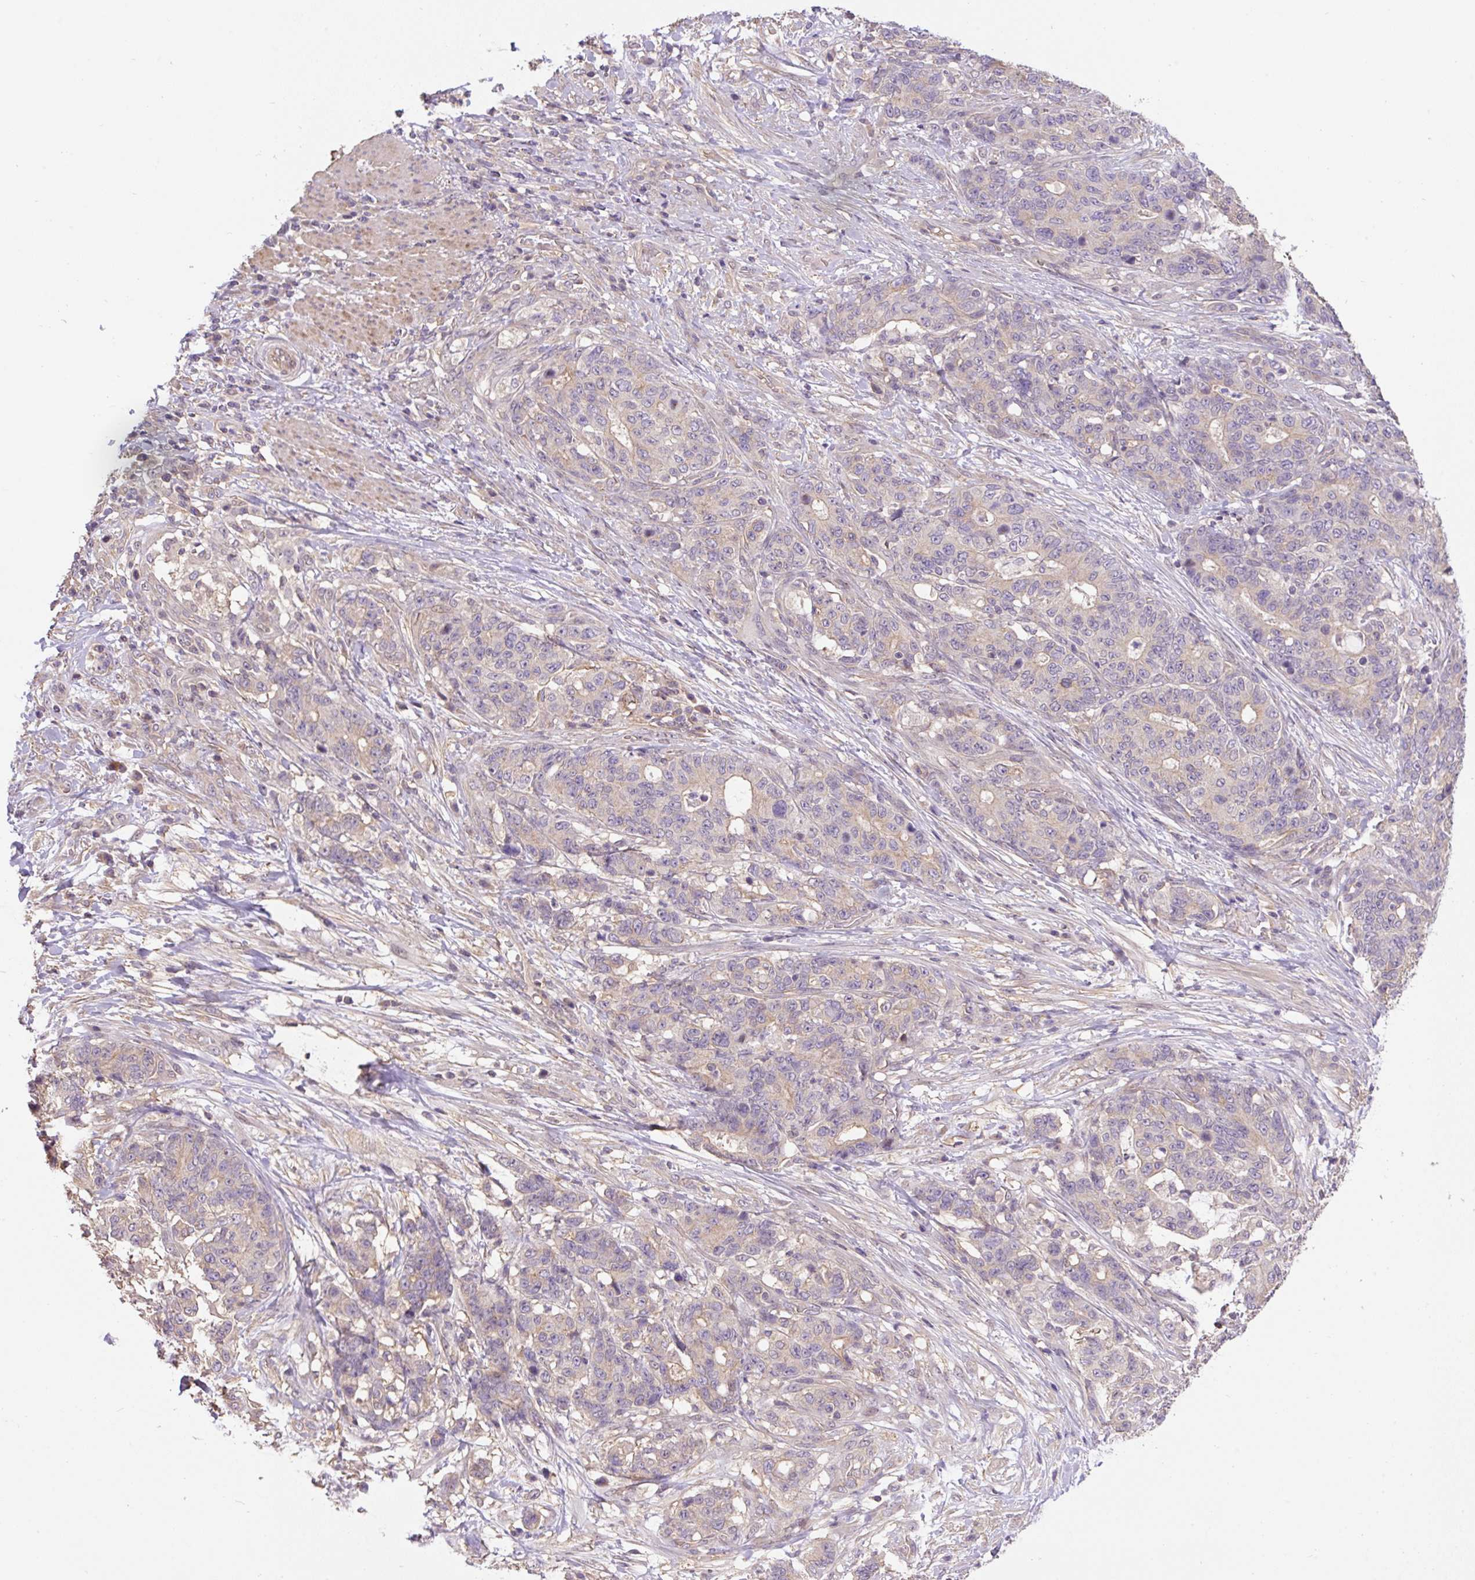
{"staining": {"intensity": "weak", "quantity": "<25%", "location": "cytoplasmic/membranous"}, "tissue": "stomach cancer", "cell_type": "Tumor cells", "image_type": "cancer", "snomed": [{"axis": "morphology", "description": "Normal tissue, NOS"}, {"axis": "morphology", "description": "Adenocarcinoma, NOS"}, {"axis": "topography", "description": "Stomach"}], "caption": "Tumor cells are negative for brown protein staining in adenocarcinoma (stomach).", "gene": "COX8A", "patient": {"sex": "female", "age": 64}}